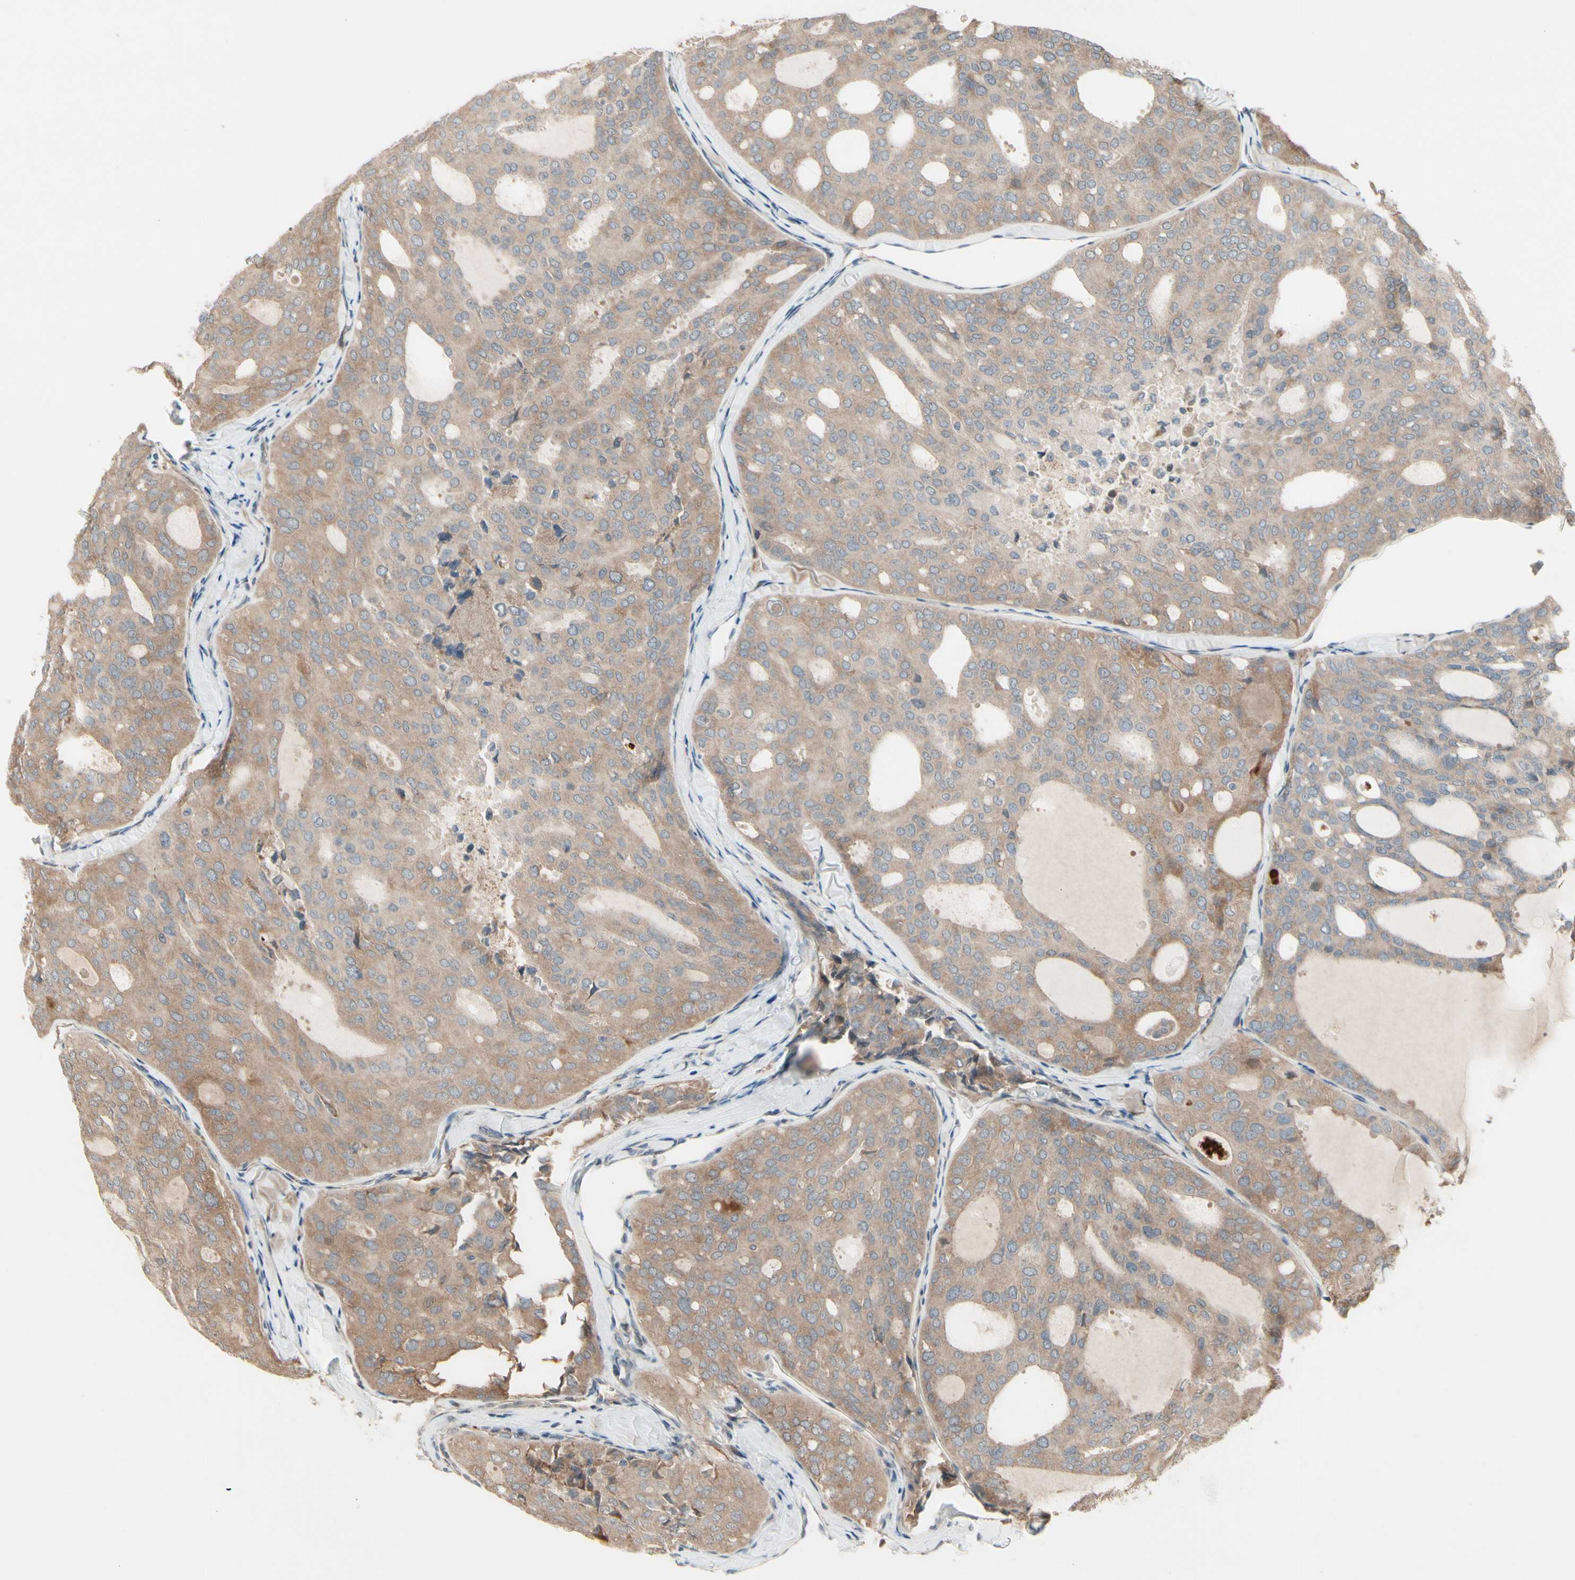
{"staining": {"intensity": "weak", "quantity": ">75%", "location": "cytoplasmic/membranous"}, "tissue": "thyroid cancer", "cell_type": "Tumor cells", "image_type": "cancer", "snomed": [{"axis": "morphology", "description": "Follicular adenoma carcinoma, NOS"}, {"axis": "topography", "description": "Thyroid gland"}], "caption": "A brown stain highlights weak cytoplasmic/membranous positivity of a protein in thyroid cancer (follicular adenoma carcinoma) tumor cells. (DAB IHC with brightfield microscopy, high magnification).", "gene": "SNX29", "patient": {"sex": "male", "age": 75}}